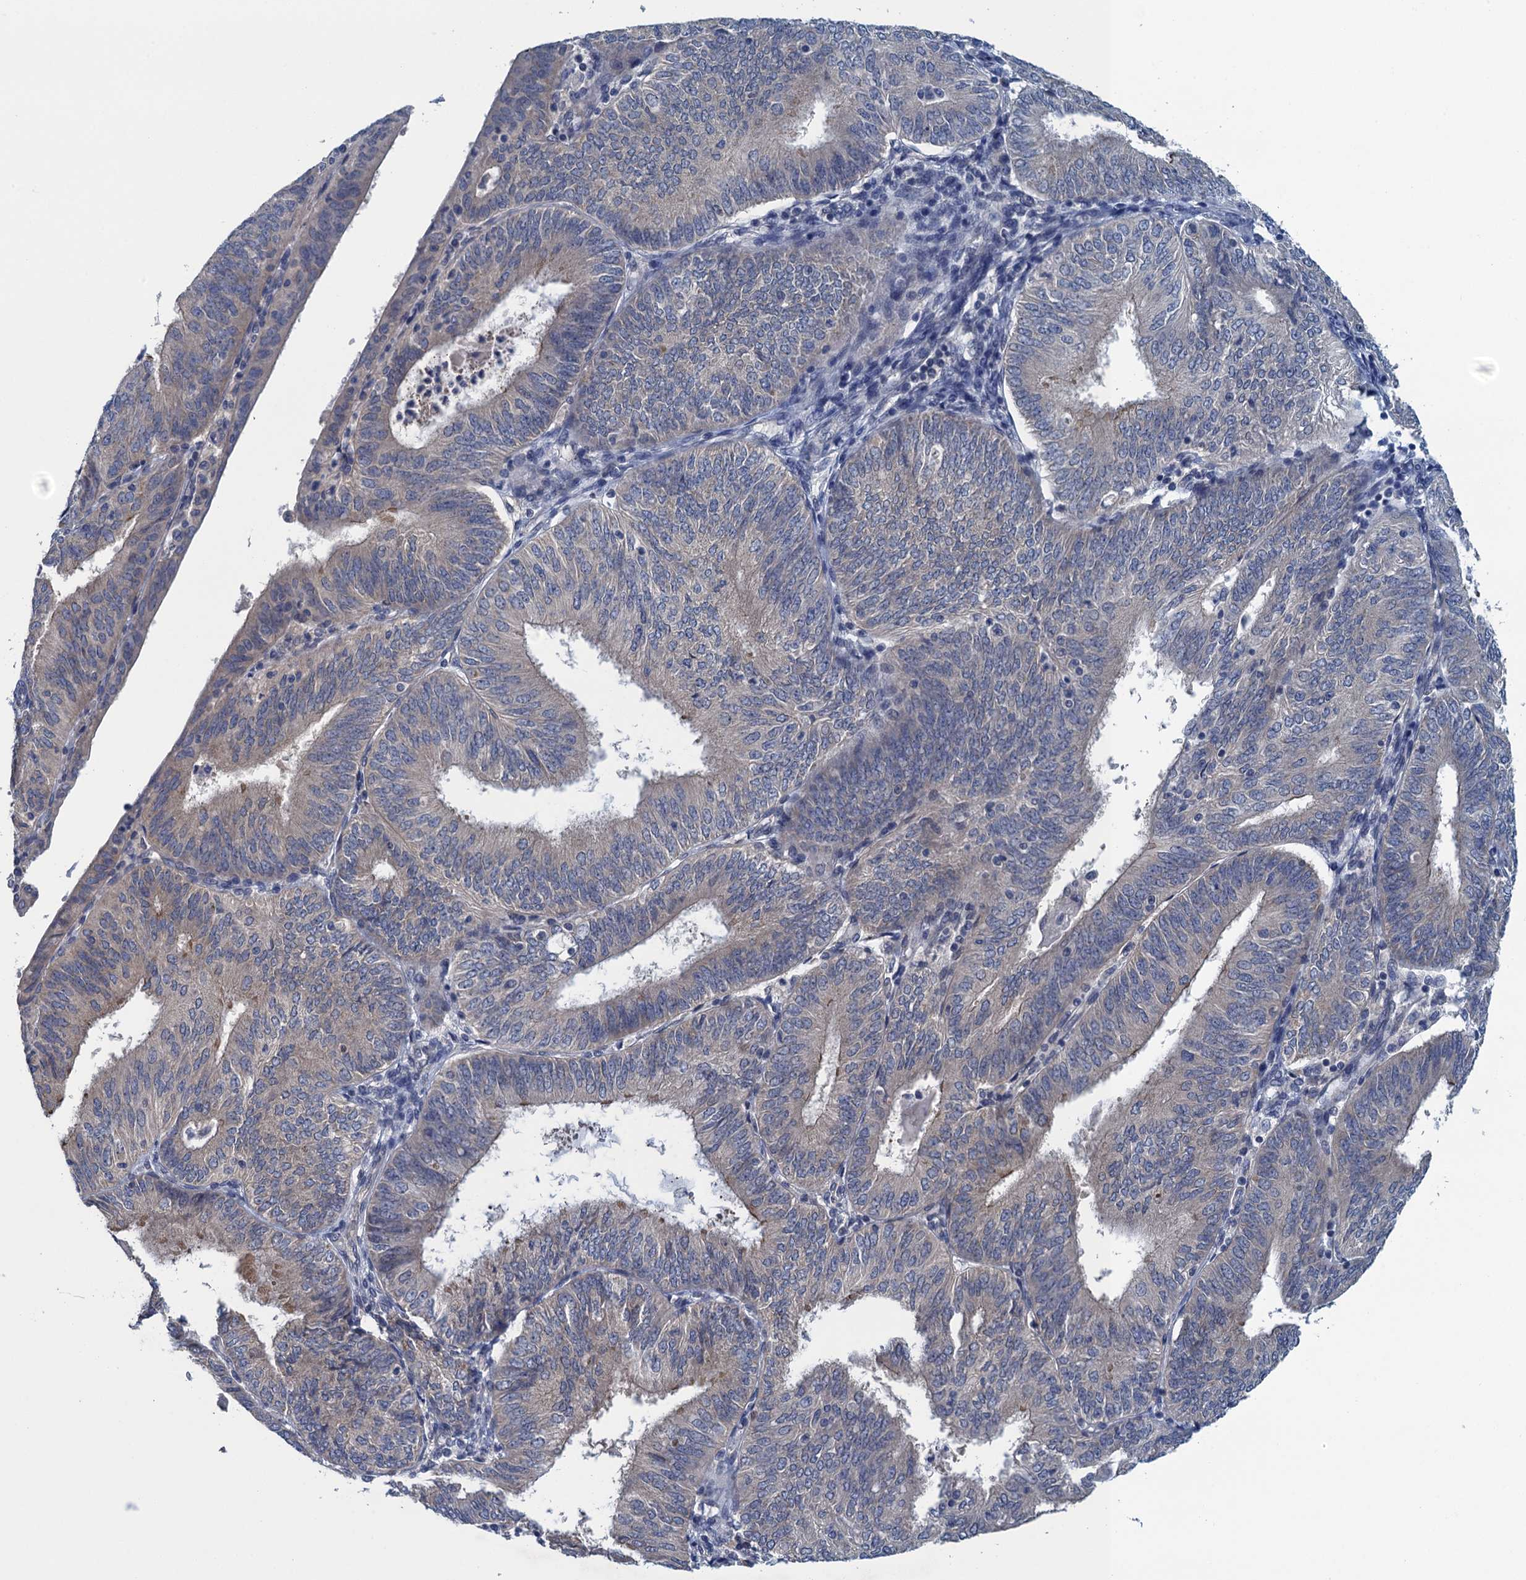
{"staining": {"intensity": "negative", "quantity": "none", "location": "none"}, "tissue": "endometrial cancer", "cell_type": "Tumor cells", "image_type": "cancer", "snomed": [{"axis": "morphology", "description": "Adenocarcinoma, NOS"}, {"axis": "topography", "description": "Endometrium"}], "caption": "A histopathology image of endometrial cancer stained for a protein displays no brown staining in tumor cells. Nuclei are stained in blue.", "gene": "CTU2", "patient": {"sex": "female", "age": 58}}